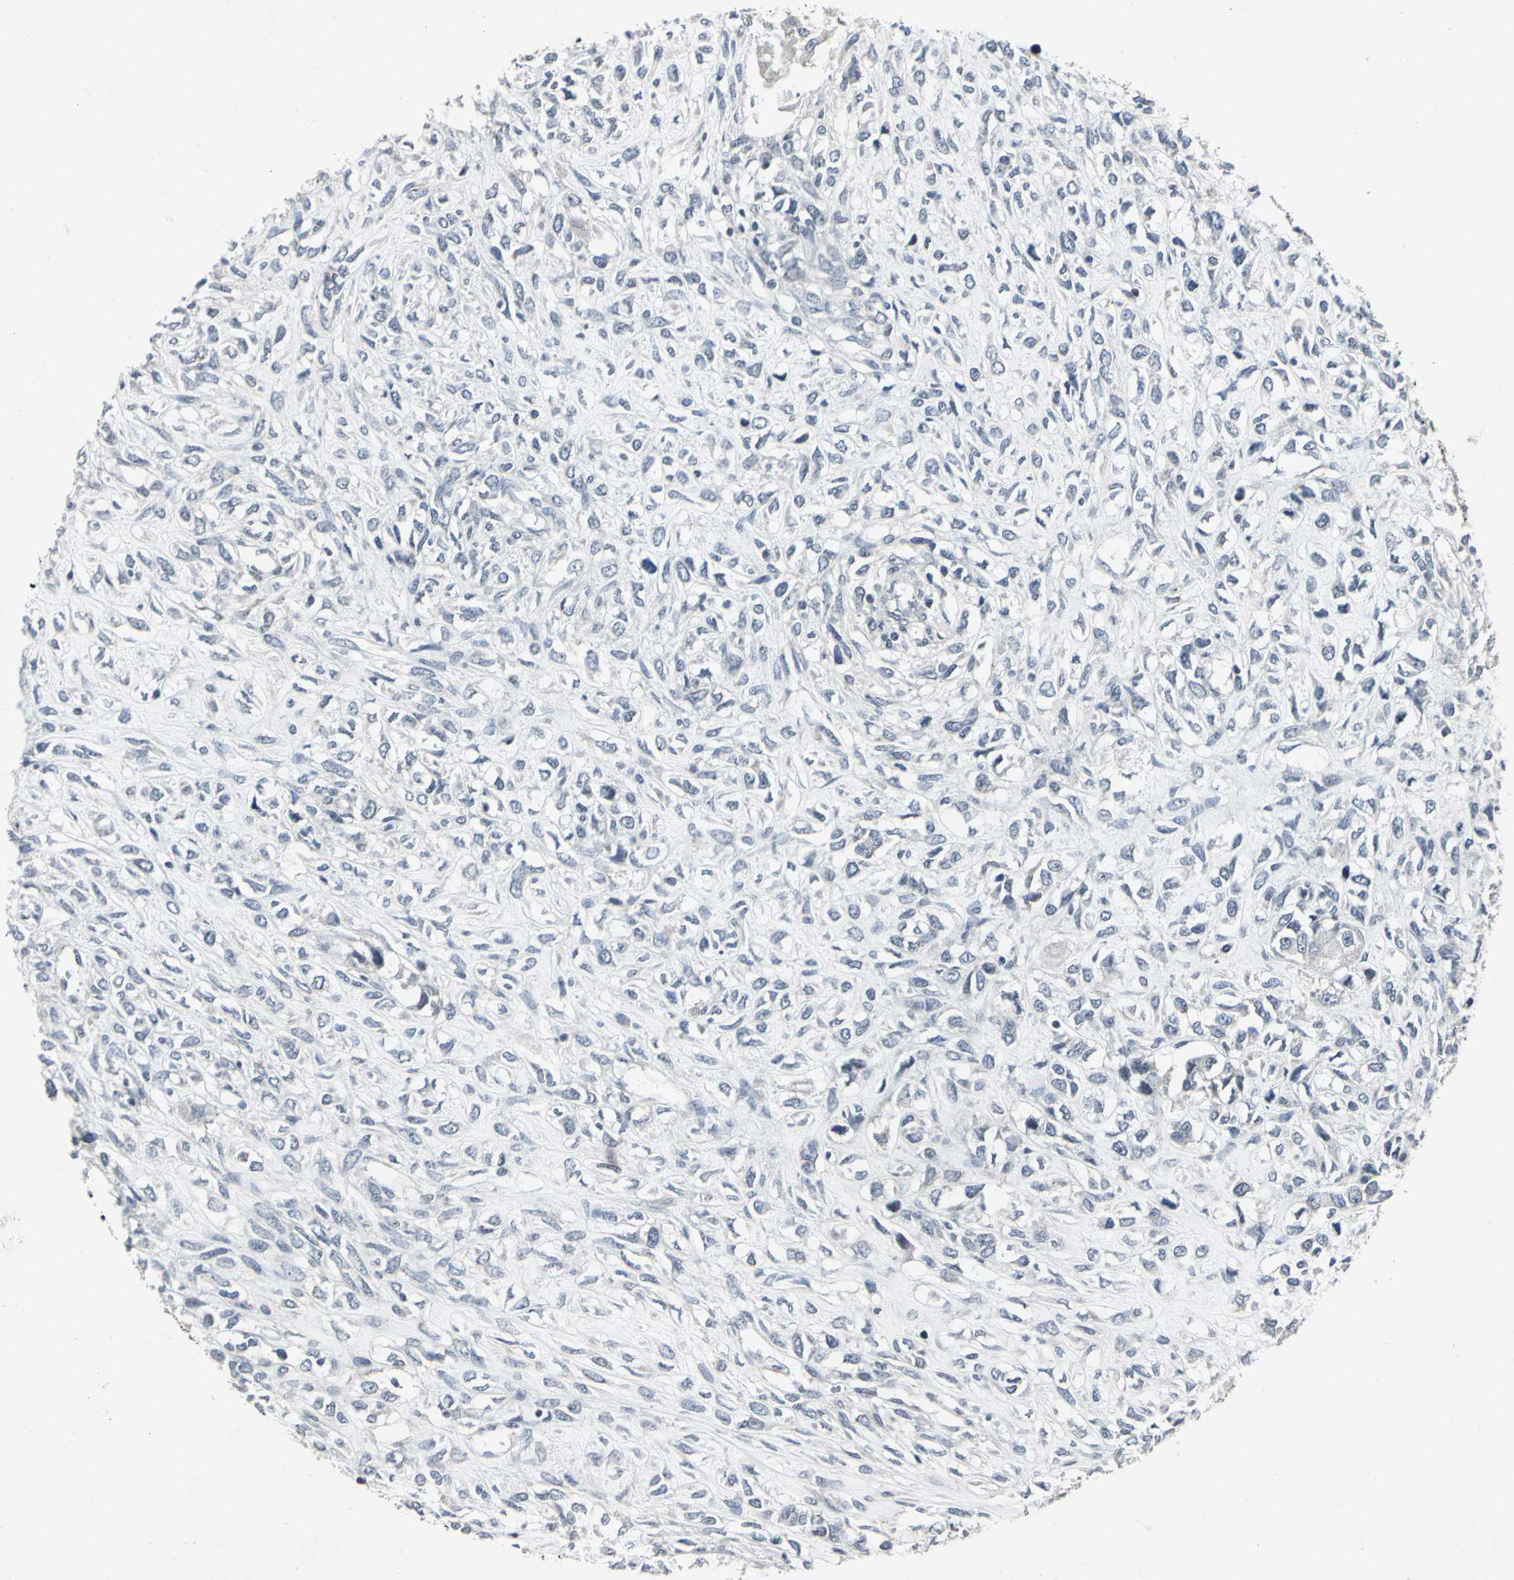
{"staining": {"intensity": "negative", "quantity": "none", "location": "none"}, "tissue": "head and neck cancer", "cell_type": "Tumor cells", "image_type": "cancer", "snomed": [{"axis": "morphology", "description": "Necrosis, NOS"}, {"axis": "morphology", "description": "Neoplasm, malignant, NOS"}, {"axis": "topography", "description": "Salivary gland"}, {"axis": "topography", "description": "Head-Neck"}], "caption": "Immunohistochemistry histopathology image of human head and neck neoplasm (malignant) stained for a protein (brown), which shows no staining in tumor cells.", "gene": "BMP4", "patient": {"sex": "male", "age": 43}}